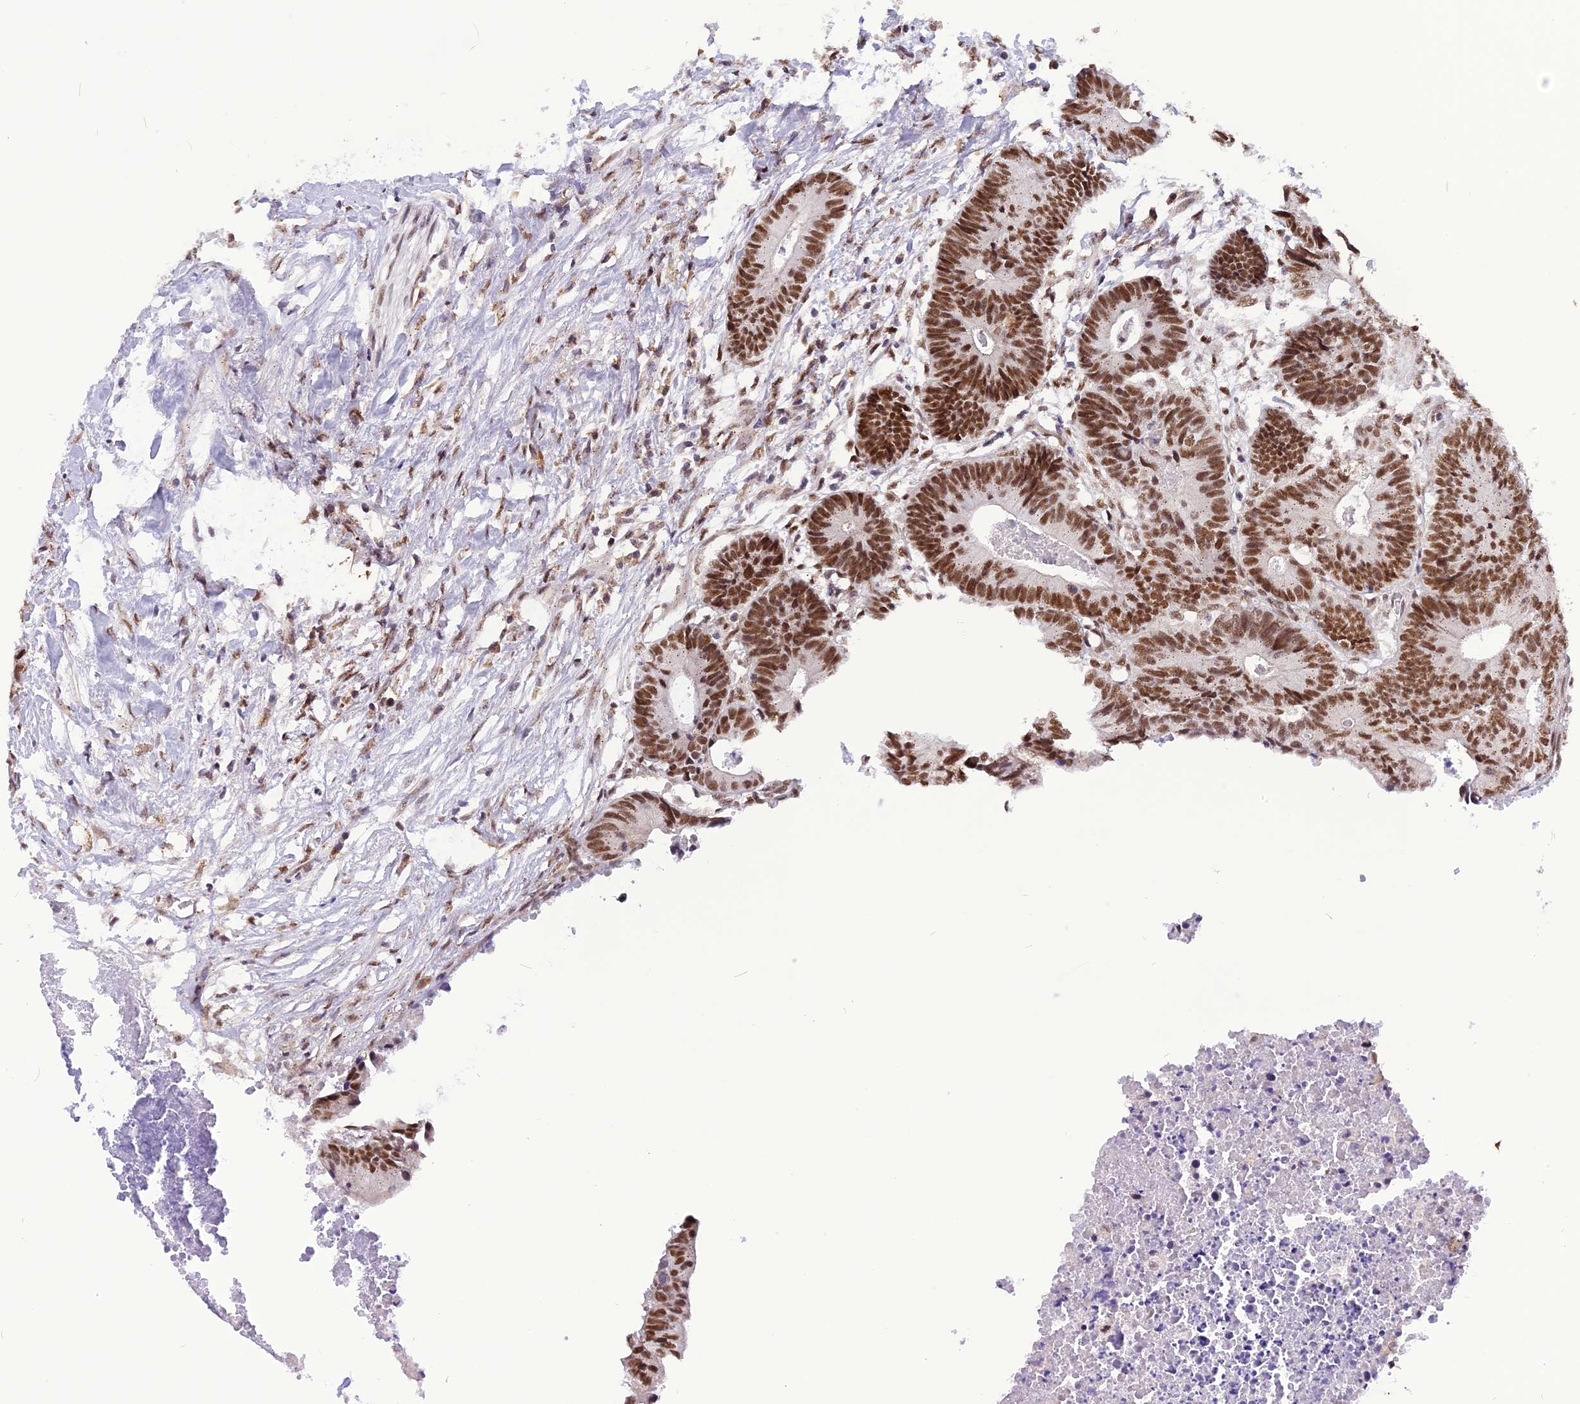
{"staining": {"intensity": "strong", "quantity": ">75%", "location": "nuclear"}, "tissue": "colorectal cancer", "cell_type": "Tumor cells", "image_type": "cancer", "snomed": [{"axis": "morphology", "description": "Adenocarcinoma, NOS"}, {"axis": "topography", "description": "Colon"}], "caption": "Colorectal cancer (adenocarcinoma) was stained to show a protein in brown. There is high levels of strong nuclear positivity in about >75% of tumor cells.", "gene": "IRF2BP1", "patient": {"sex": "female", "age": 57}}